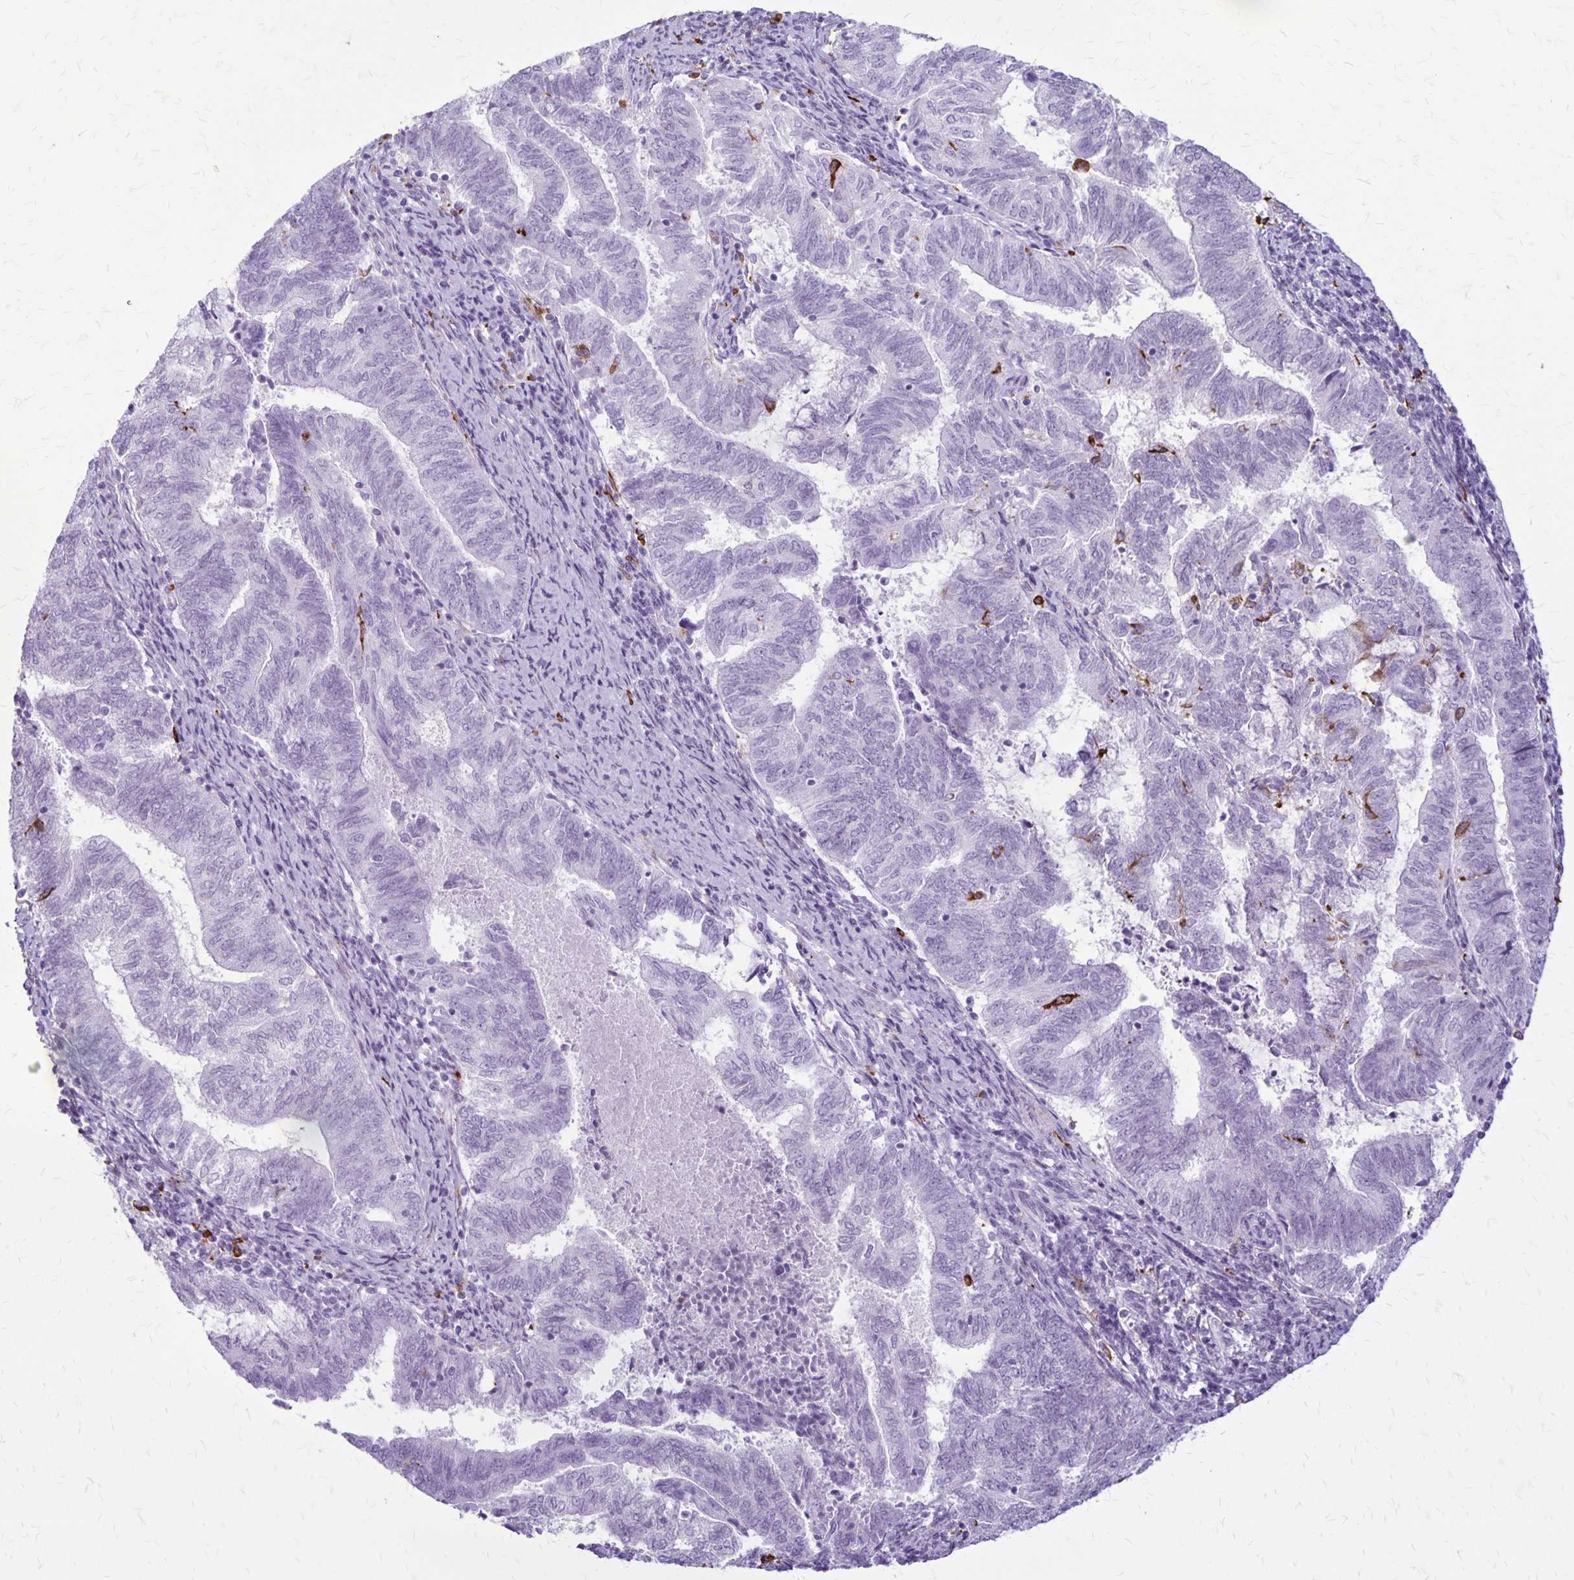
{"staining": {"intensity": "negative", "quantity": "none", "location": "none"}, "tissue": "endometrial cancer", "cell_type": "Tumor cells", "image_type": "cancer", "snomed": [{"axis": "morphology", "description": "Adenocarcinoma, NOS"}, {"axis": "topography", "description": "Endometrium"}], "caption": "Tumor cells are negative for protein expression in human endometrial cancer (adenocarcinoma).", "gene": "RTN1", "patient": {"sex": "female", "age": 65}}